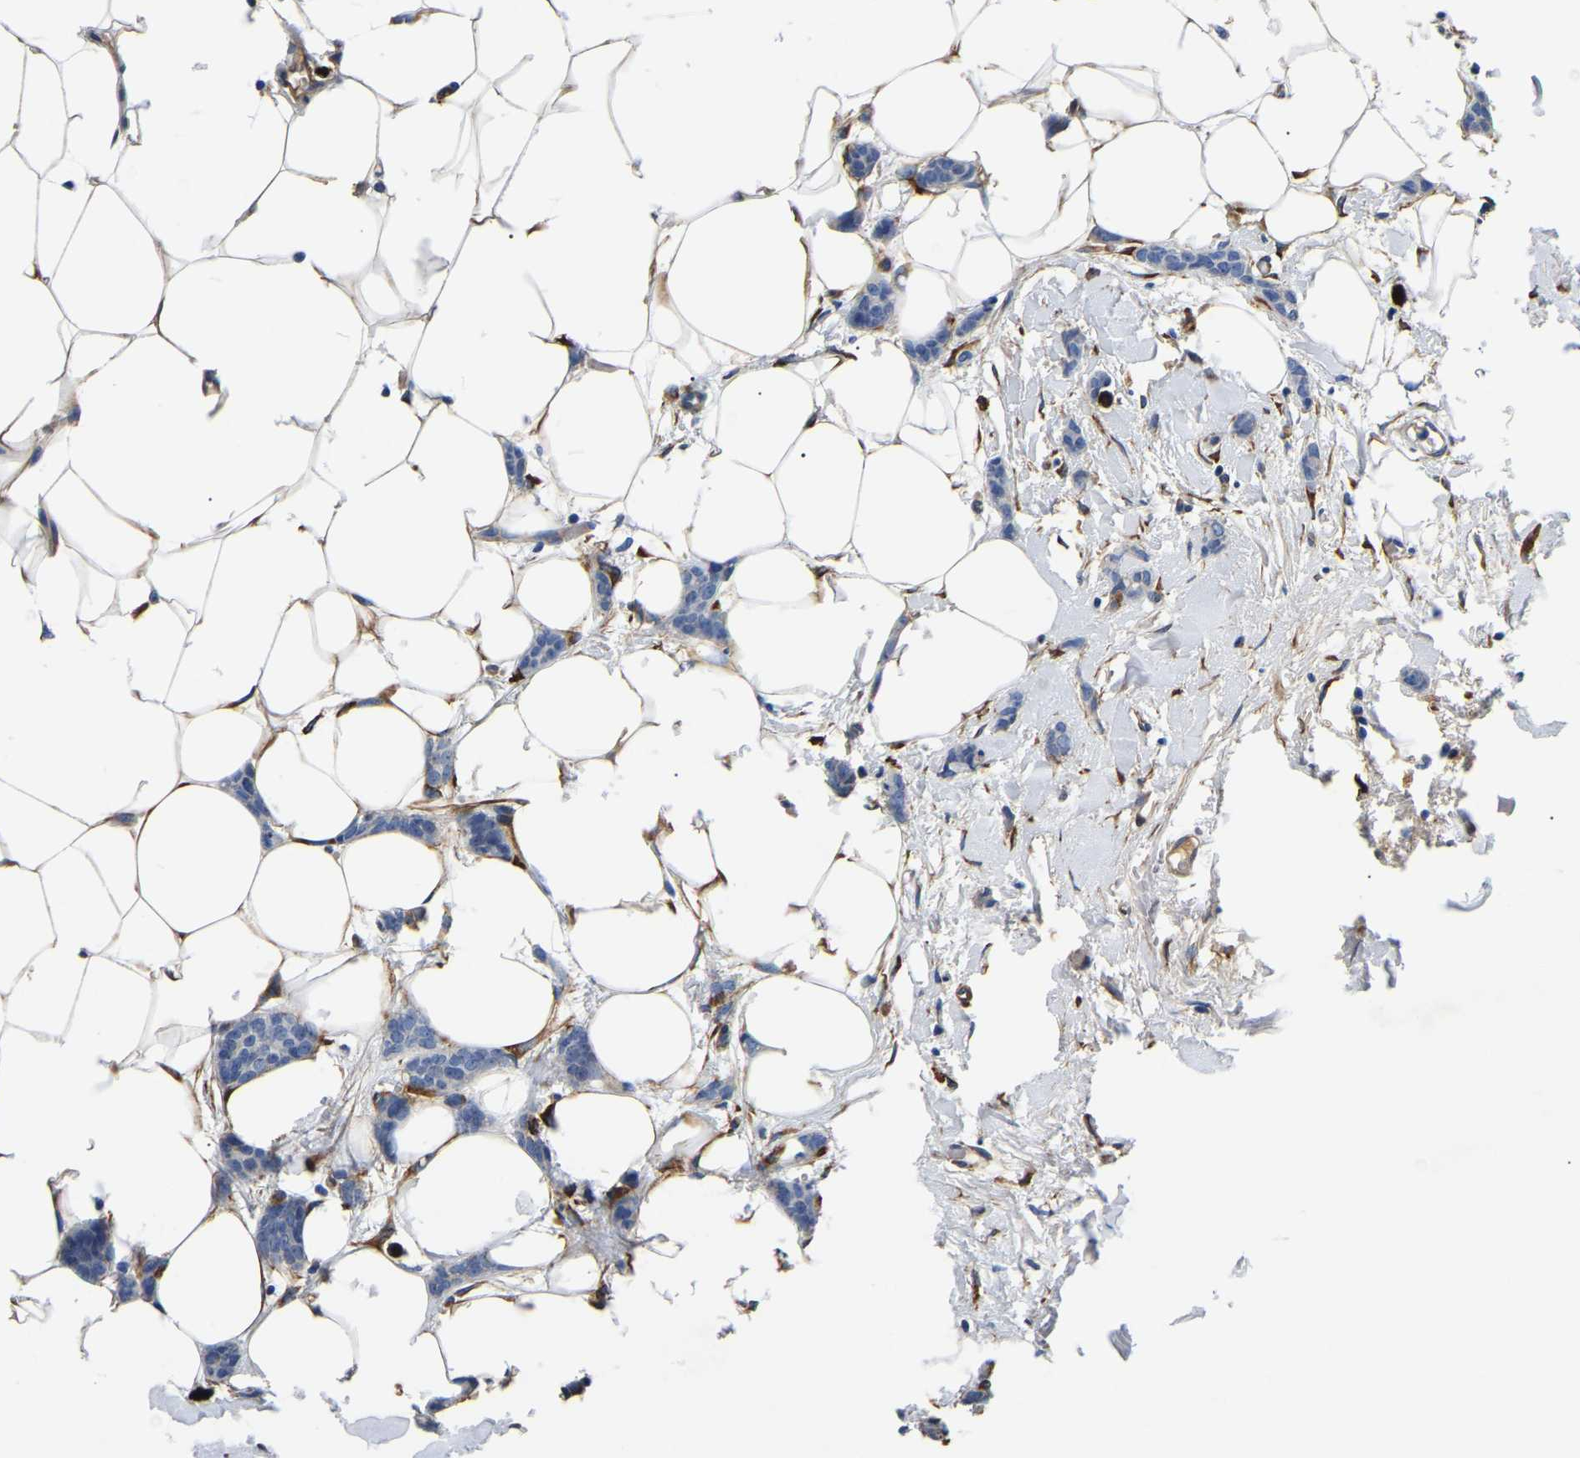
{"staining": {"intensity": "negative", "quantity": "none", "location": "none"}, "tissue": "breast cancer", "cell_type": "Tumor cells", "image_type": "cancer", "snomed": [{"axis": "morphology", "description": "Lobular carcinoma"}, {"axis": "topography", "description": "Skin"}, {"axis": "topography", "description": "Breast"}], "caption": "Image shows no significant protein expression in tumor cells of breast cancer (lobular carcinoma).", "gene": "DUSP8", "patient": {"sex": "female", "age": 46}}